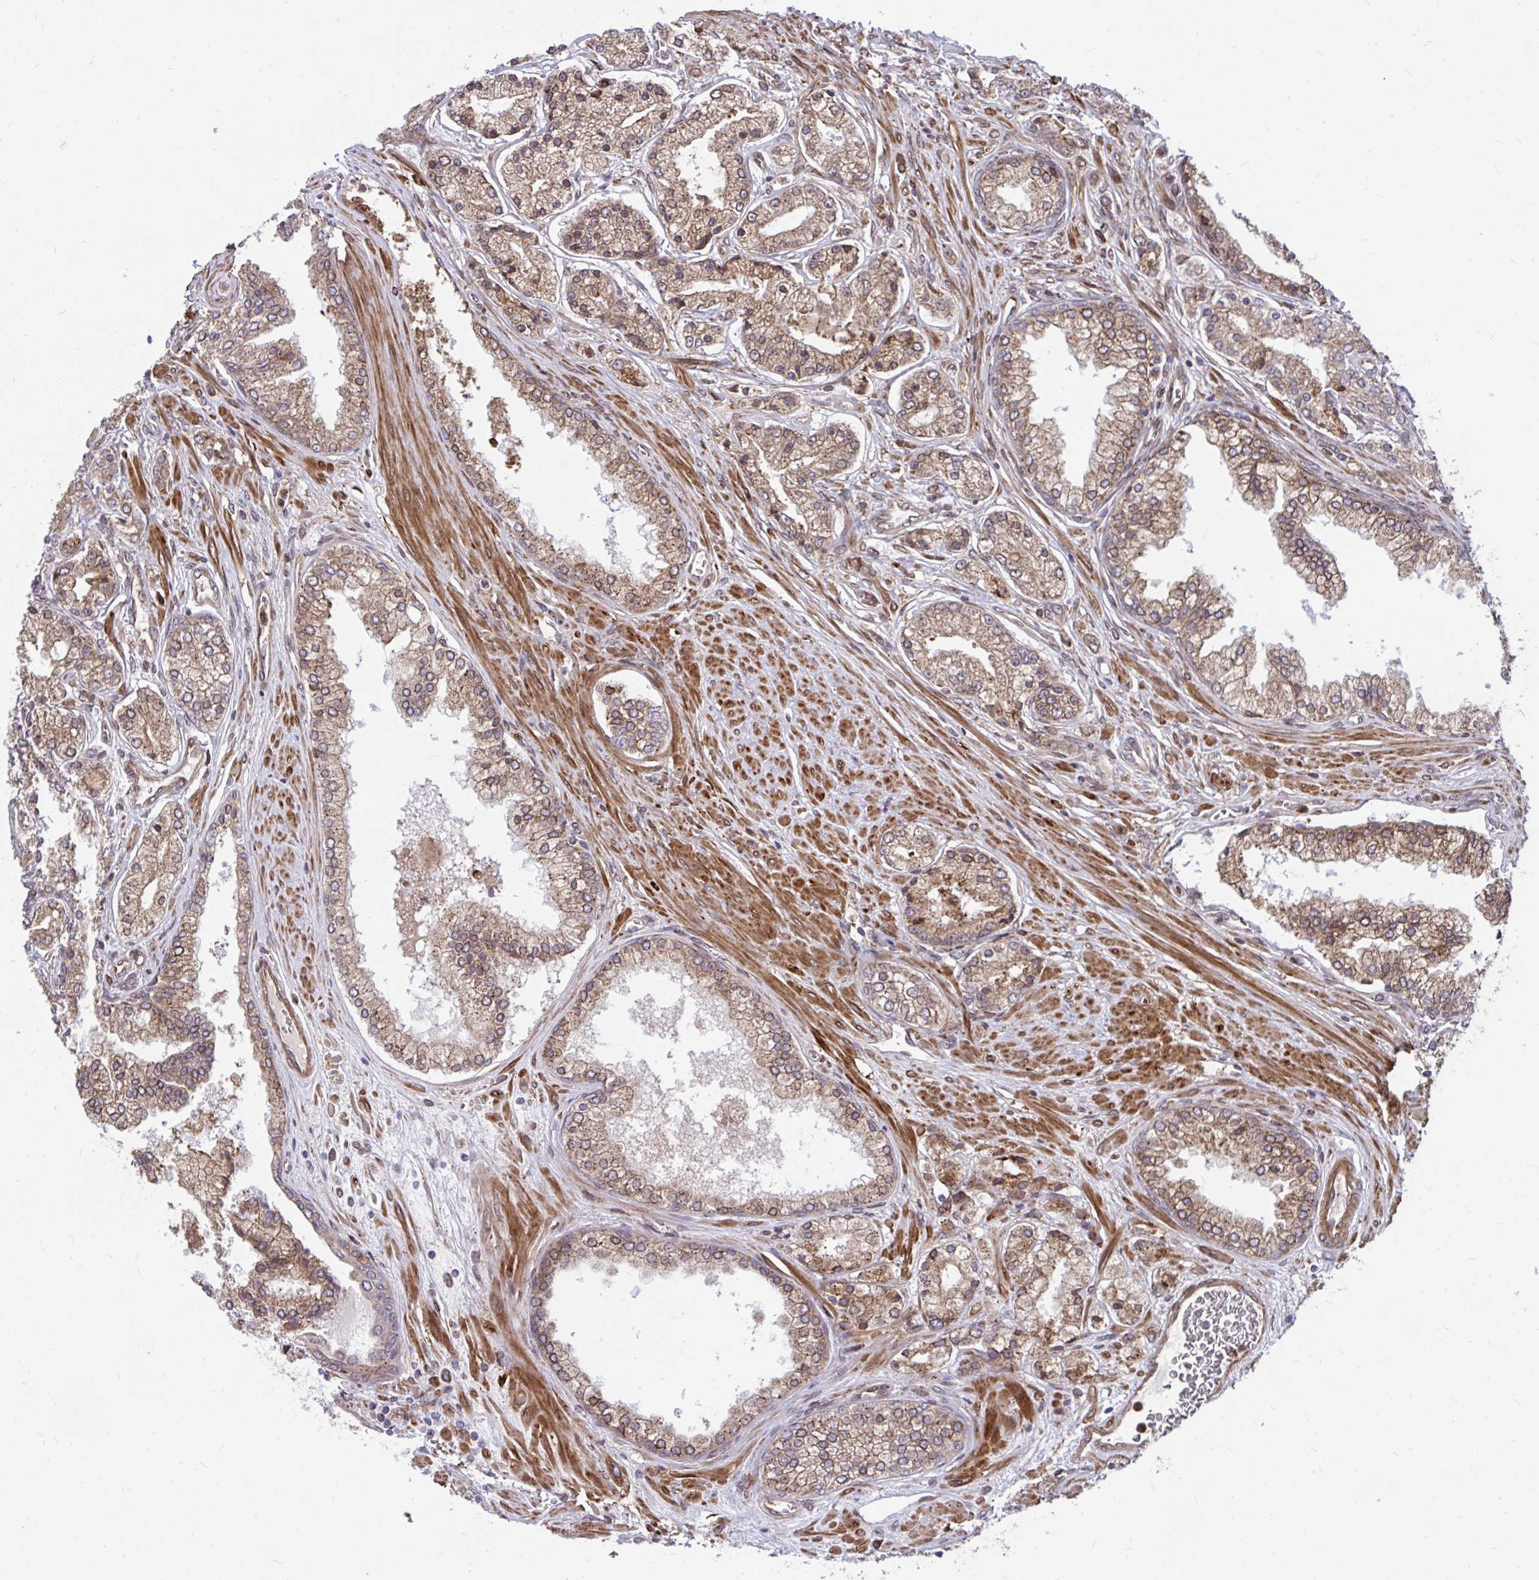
{"staining": {"intensity": "weak", "quantity": ">75%", "location": "cytoplasmic/membranous"}, "tissue": "prostate cancer", "cell_type": "Tumor cells", "image_type": "cancer", "snomed": [{"axis": "morphology", "description": "Adenocarcinoma, High grade"}, {"axis": "topography", "description": "Prostate"}], "caption": "Protein analysis of prostate cancer tissue exhibits weak cytoplasmic/membranous staining in about >75% of tumor cells.", "gene": "STIM2", "patient": {"sex": "male", "age": 66}}